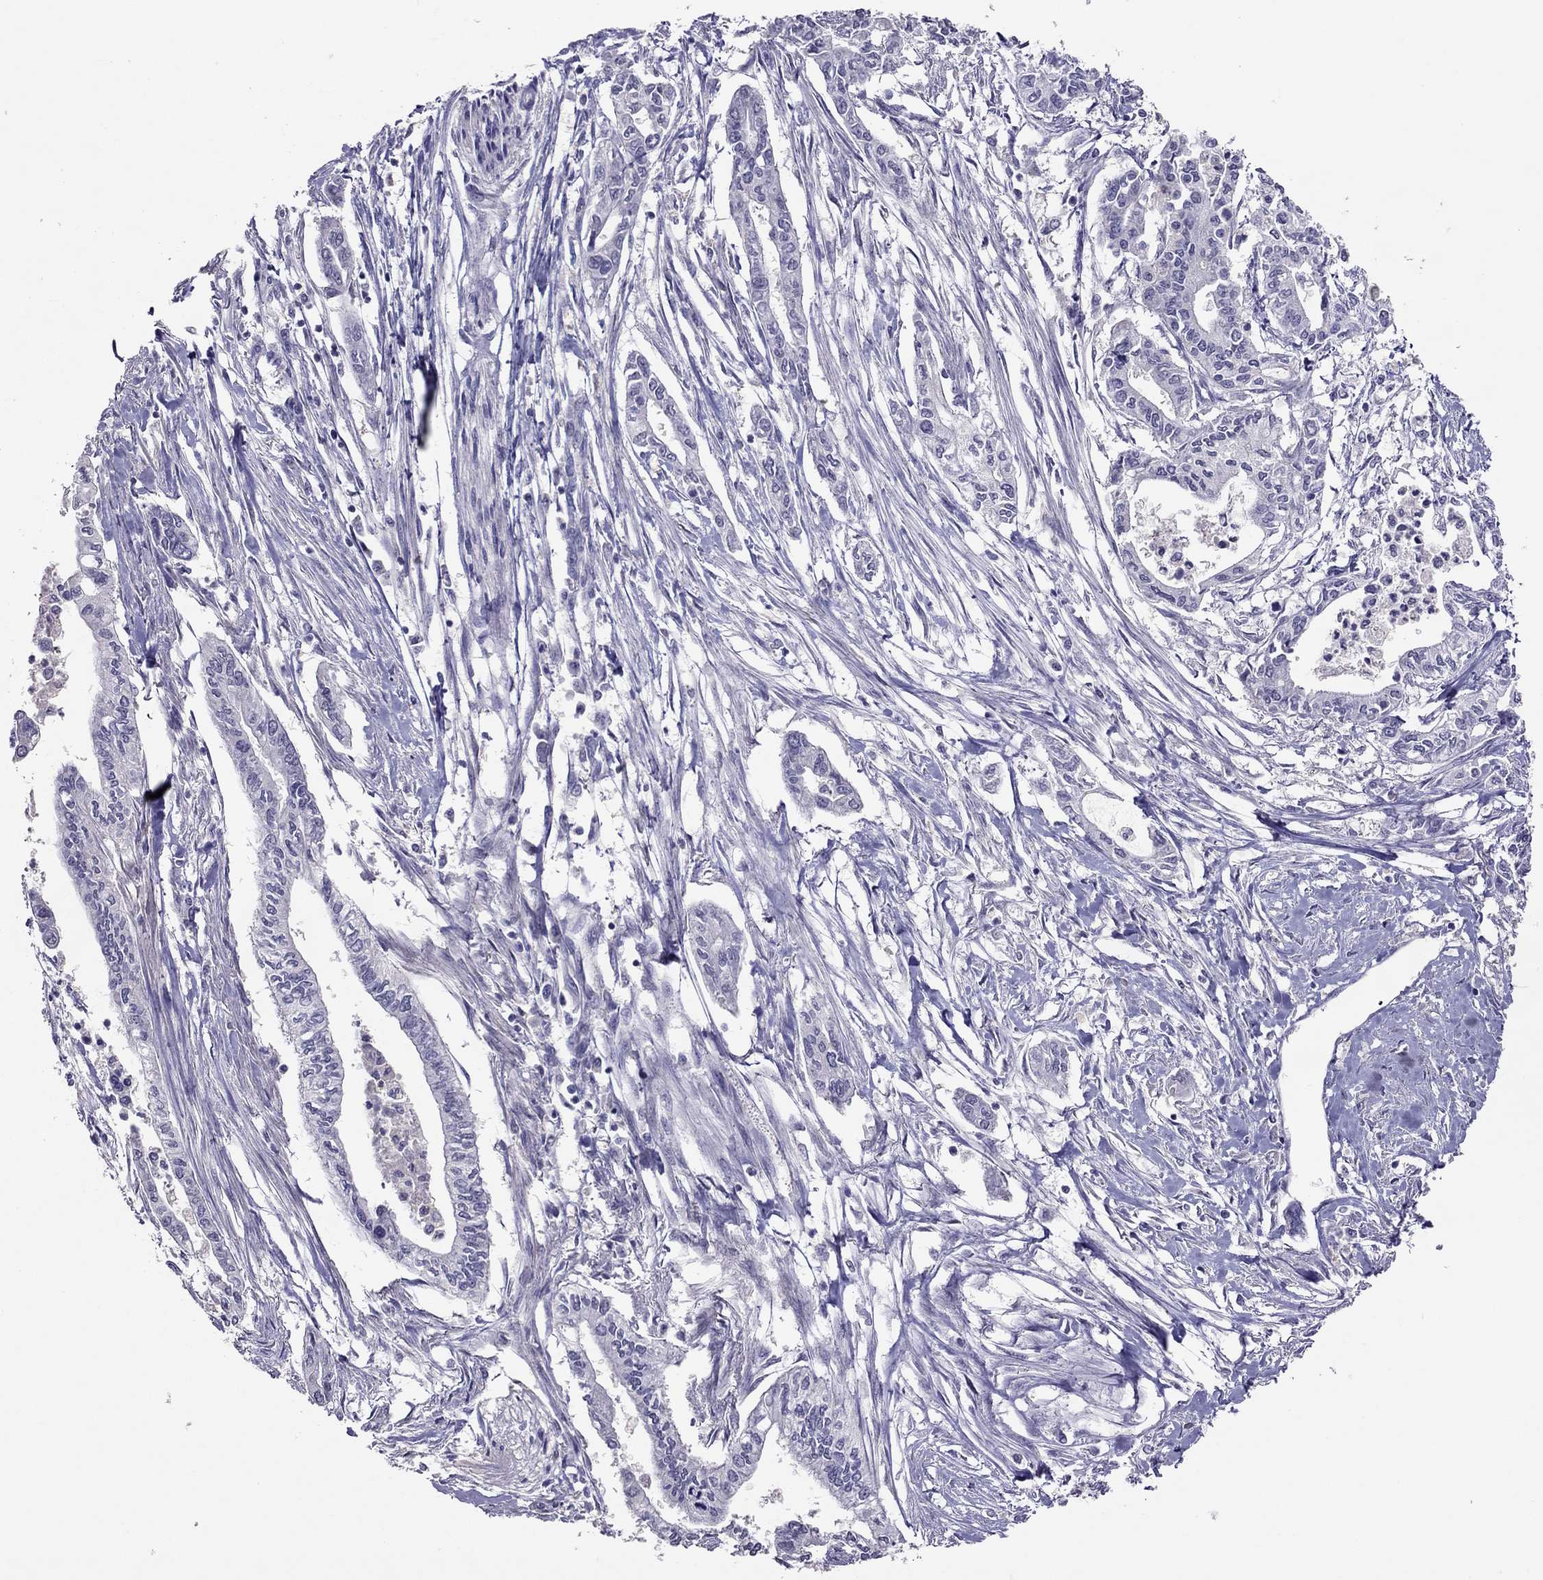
{"staining": {"intensity": "negative", "quantity": "none", "location": "none"}, "tissue": "pancreatic cancer", "cell_type": "Tumor cells", "image_type": "cancer", "snomed": [{"axis": "morphology", "description": "Adenocarcinoma, NOS"}, {"axis": "topography", "description": "Pancreas"}], "caption": "This is a image of IHC staining of pancreatic cancer (adenocarcinoma), which shows no staining in tumor cells. (Stains: DAB (3,3'-diaminobenzidine) IHC with hematoxylin counter stain, Microscopy: brightfield microscopy at high magnification).", "gene": "LRRC46", "patient": {"sex": "male", "age": 60}}